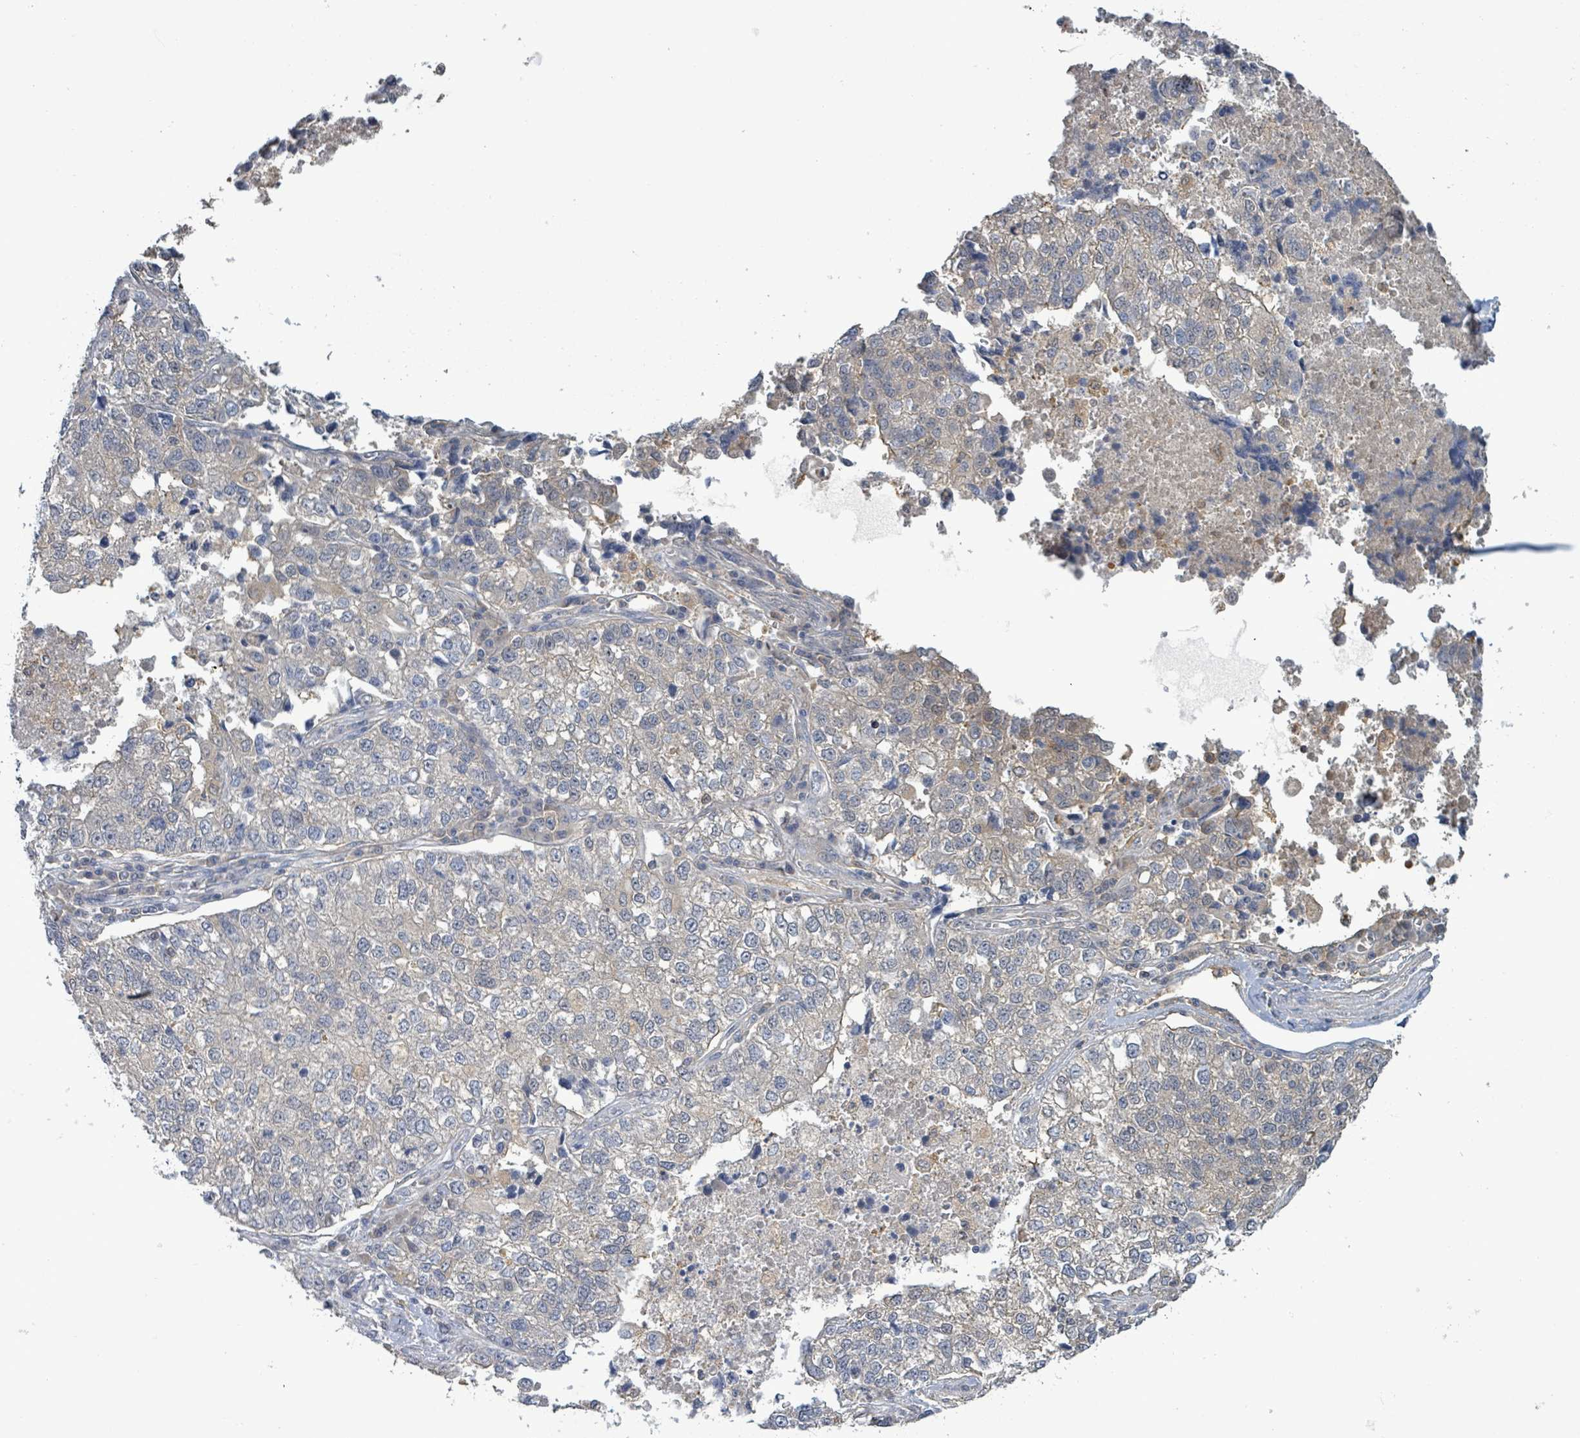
{"staining": {"intensity": "negative", "quantity": "none", "location": "none"}, "tissue": "lung cancer", "cell_type": "Tumor cells", "image_type": "cancer", "snomed": [{"axis": "morphology", "description": "Adenocarcinoma, NOS"}, {"axis": "topography", "description": "Lung"}], "caption": "There is no significant expression in tumor cells of lung cancer (adenocarcinoma).", "gene": "PGAM1", "patient": {"sex": "male", "age": 49}}